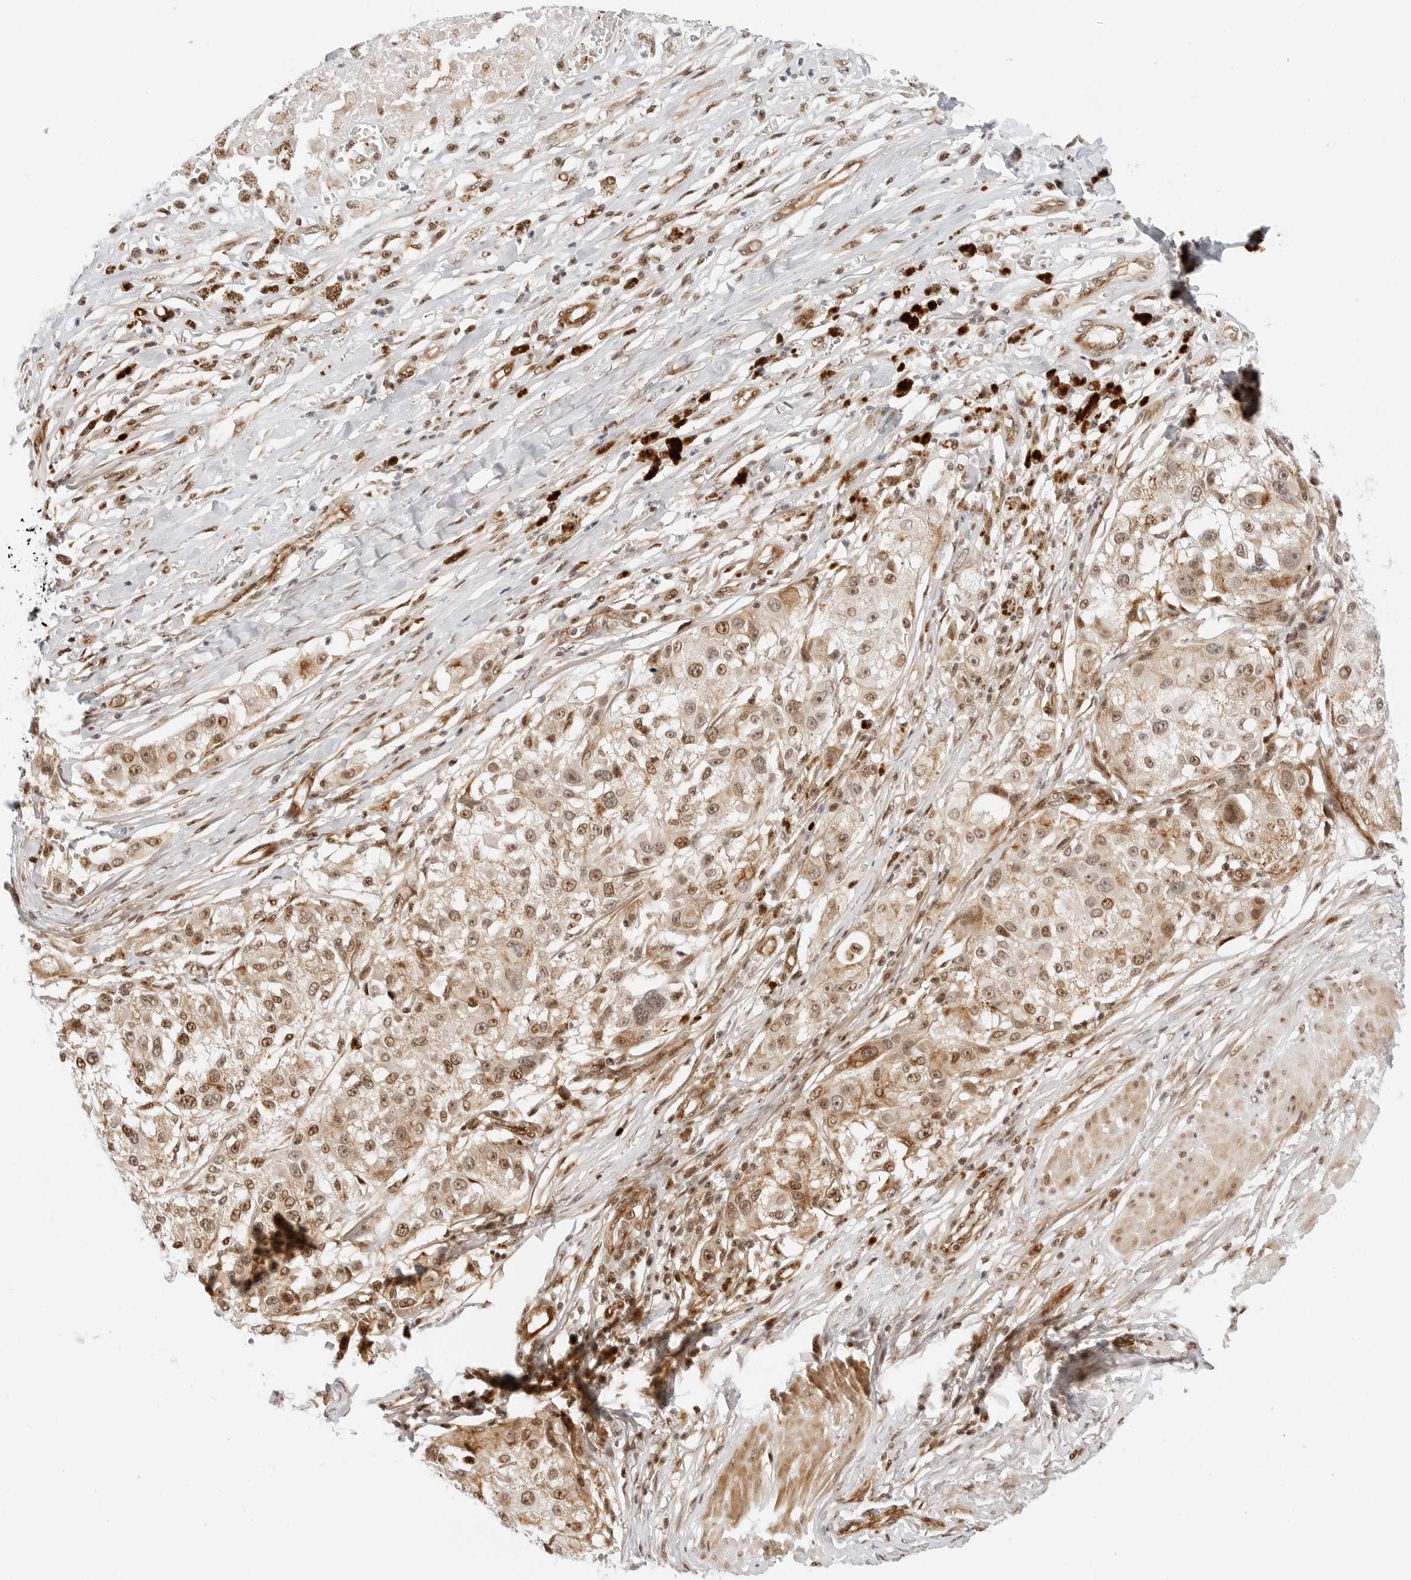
{"staining": {"intensity": "moderate", "quantity": ">75%", "location": "cytoplasmic/membranous,nuclear"}, "tissue": "melanoma", "cell_type": "Tumor cells", "image_type": "cancer", "snomed": [{"axis": "morphology", "description": "Necrosis, NOS"}, {"axis": "morphology", "description": "Malignant melanoma, NOS"}, {"axis": "topography", "description": "Skin"}], "caption": "Moderate cytoplasmic/membranous and nuclear expression for a protein is identified in about >75% of tumor cells of melanoma using immunohistochemistry.", "gene": "ZNF613", "patient": {"sex": "female", "age": 87}}